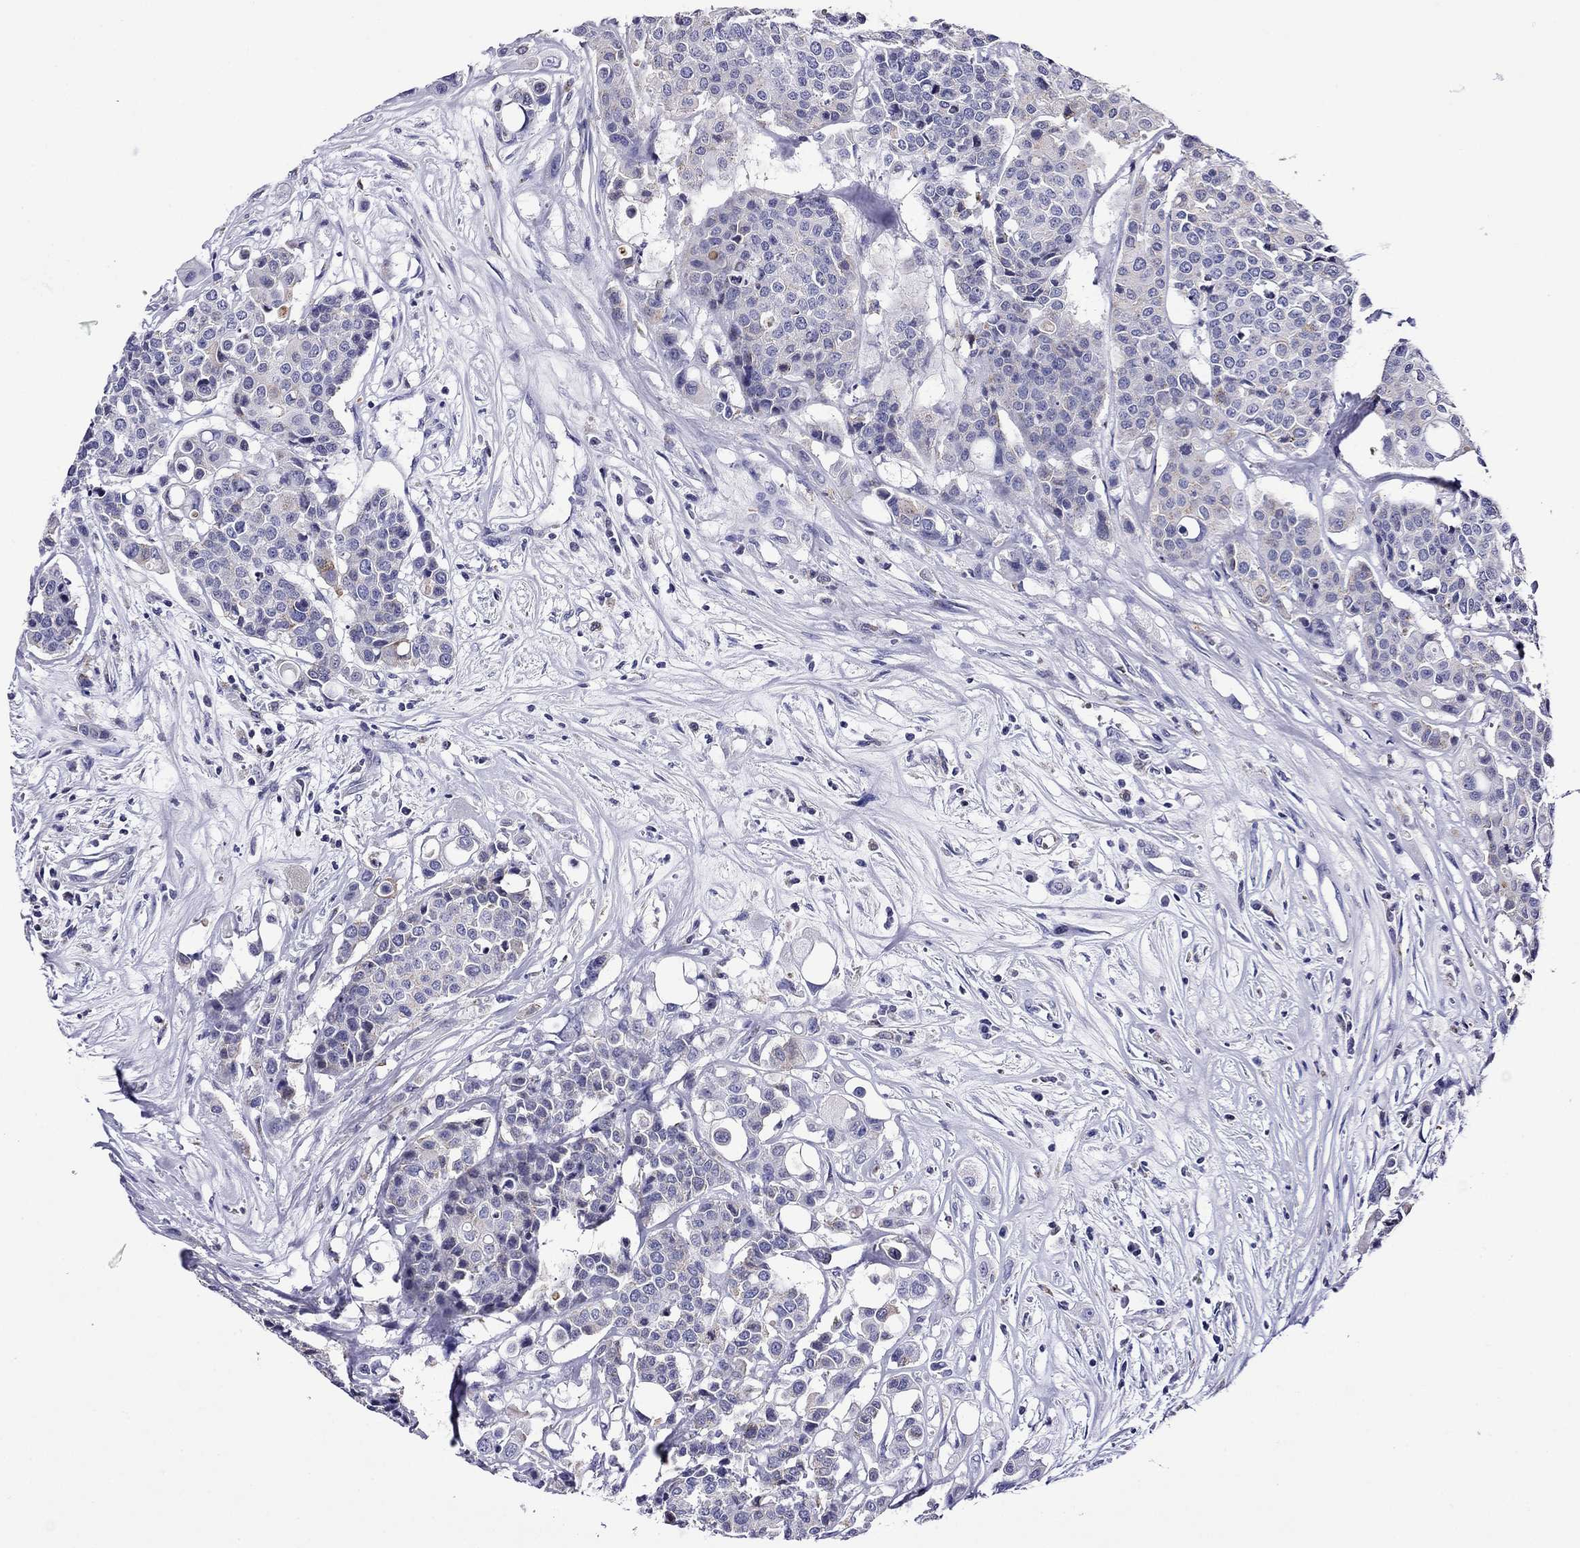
{"staining": {"intensity": "weak", "quantity": "<25%", "location": "cytoplasmic/membranous"}, "tissue": "carcinoid", "cell_type": "Tumor cells", "image_type": "cancer", "snomed": [{"axis": "morphology", "description": "Carcinoid, malignant, NOS"}, {"axis": "topography", "description": "Colon"}], "caption": "Micrograph shows no significant protein staining in tumor cells of carcinoid (malignant).", "gene": "SCG2", "patient": {"sex": "male", "age": 81}}